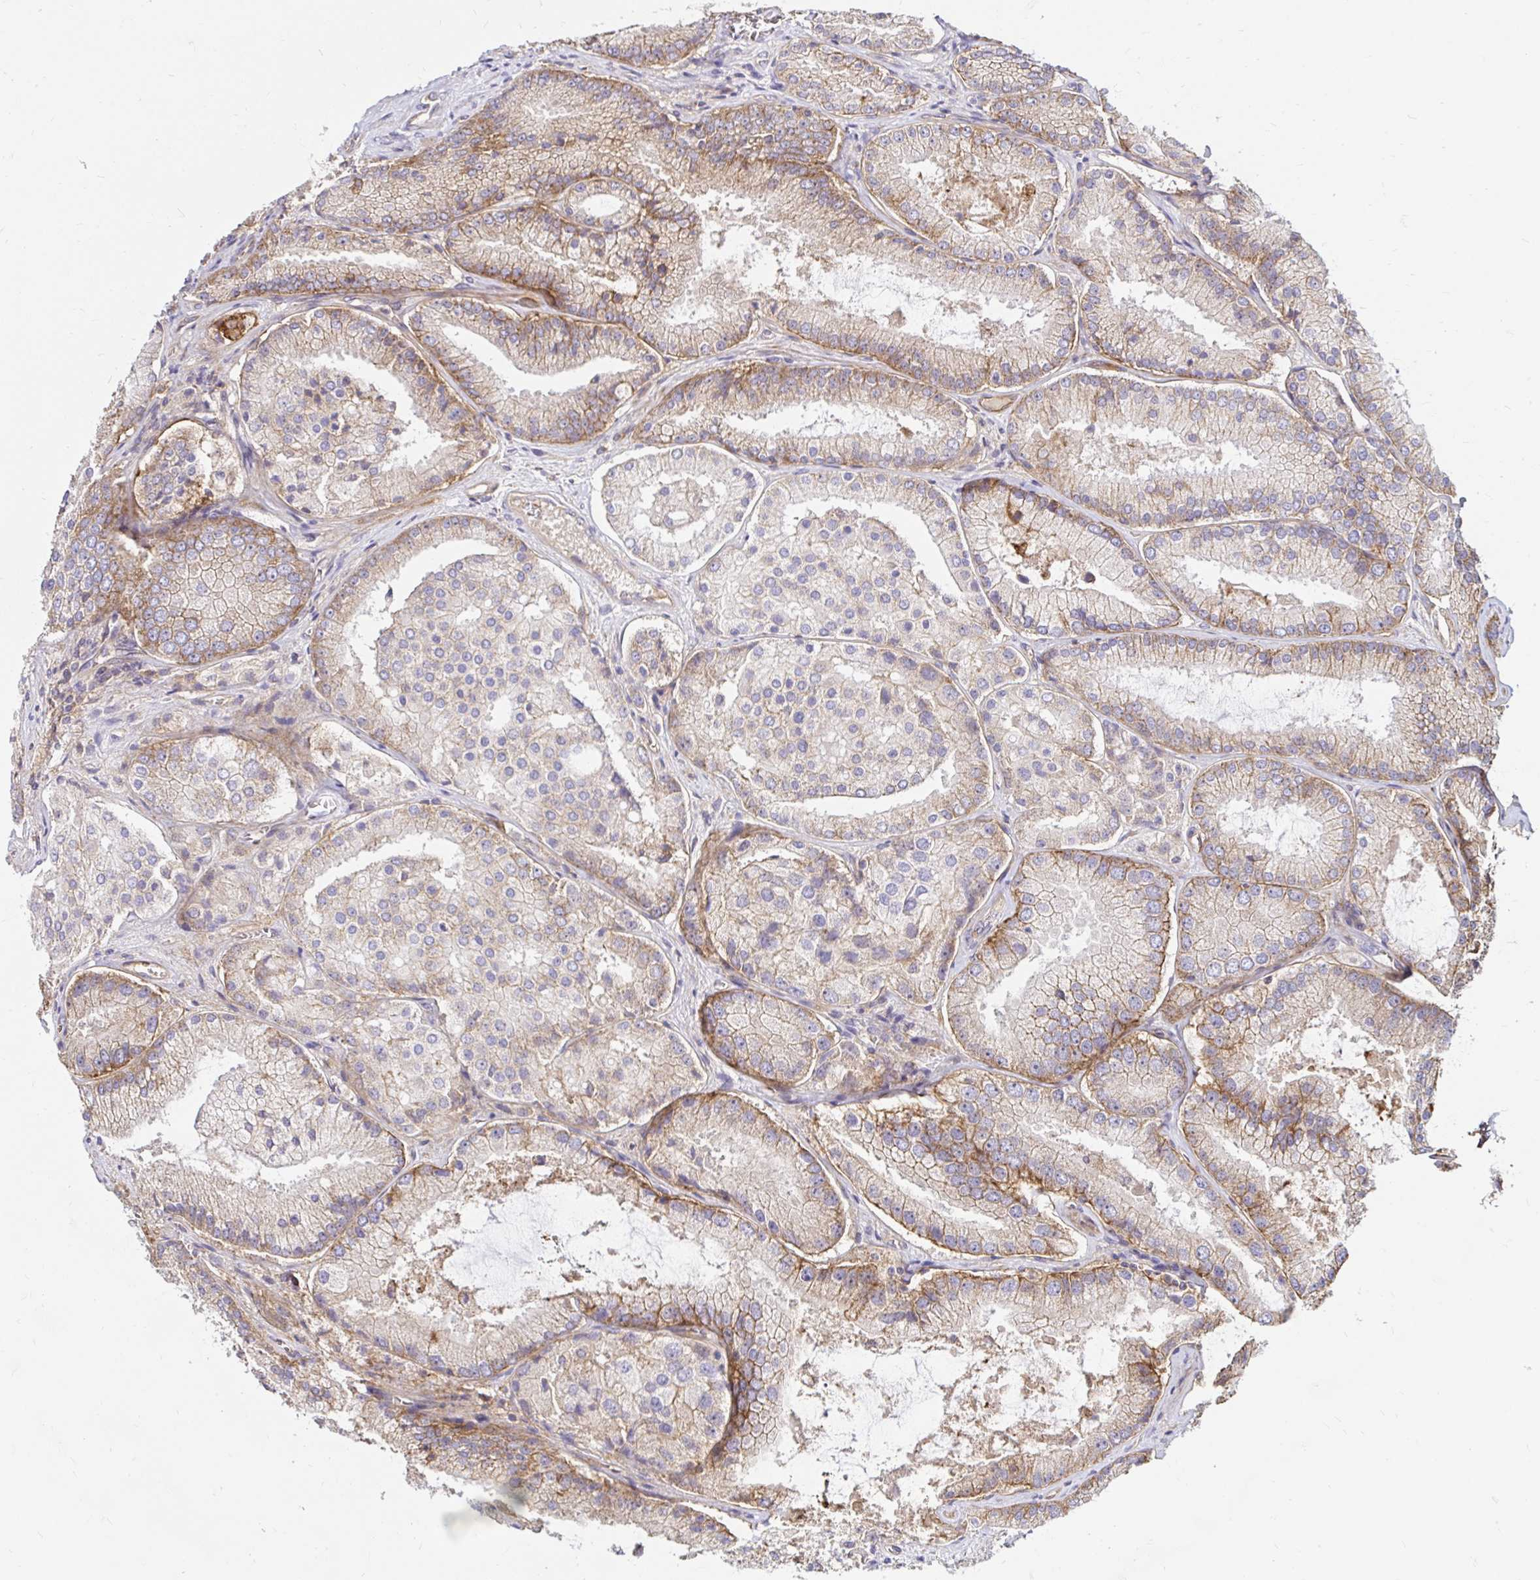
{"staining": {"intensity": "weak", "quantity": "25%-75%", "location": "cytoplasmic/membranous"}, "tissue": "prostate cancer", "cell_type": "Tumor cells", "image_type": "cancer", "snomed": [{"axis": "morphology", "description": "Adenocarcinoma, High grade"}, {"axis": "topography", "description": "Prostate"}], "caption": "Adenocarcinoma (high-grade) (prostate) stained with a brown dye displays weak cytoplasmic/membranous positive staining in about 25%-75% of tumor cells.", "gene": "ITGA2", "patient": {"sex": "male", "age": 73}}